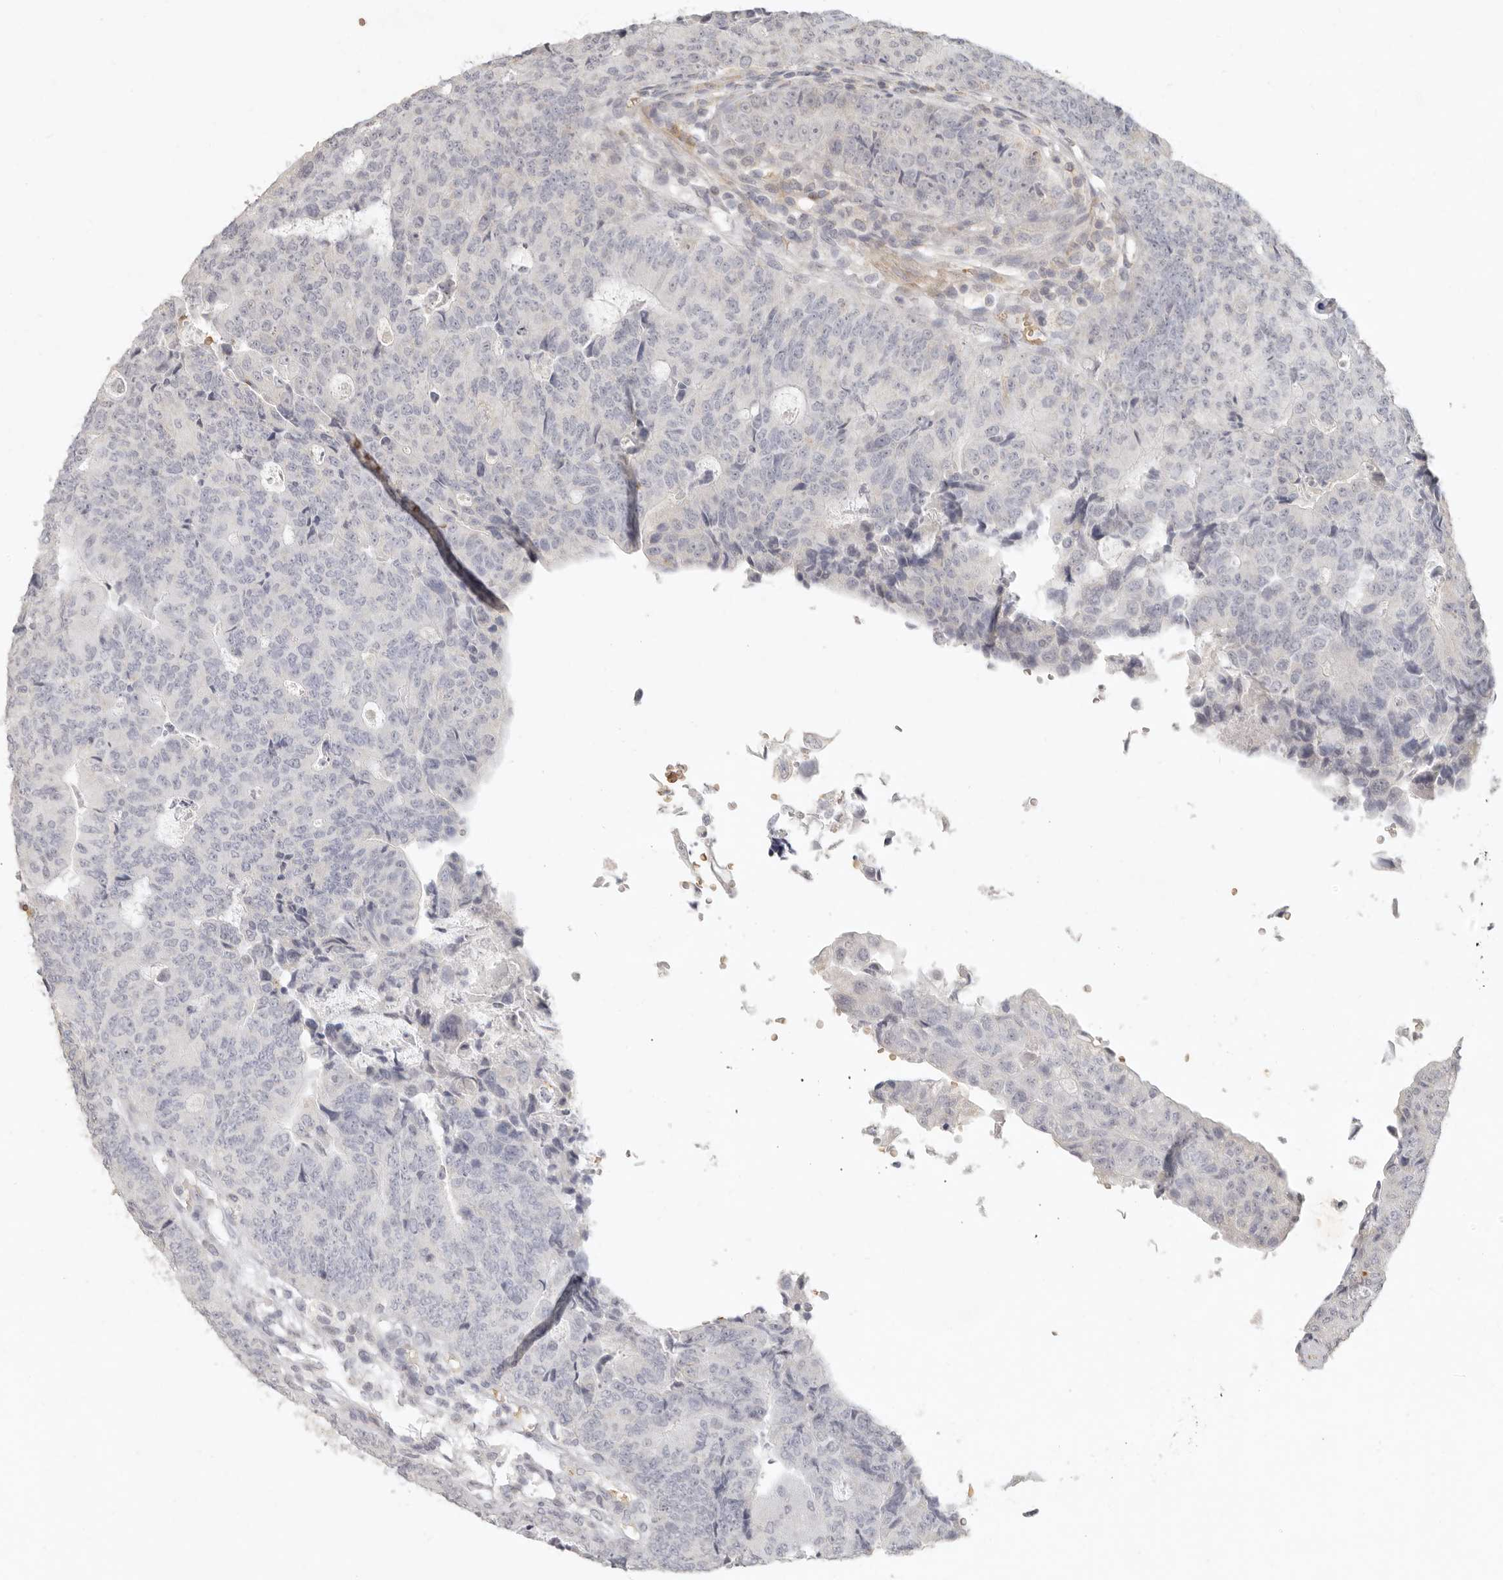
{"staining": {"intensity": "negative", "quantity": "none", "location": "none"}, "tissue": "colorectal cancer", "cell_type": "Tumor cells", "image_type": "cancer", "snomed": [{"axis": "morphology", "description": "Adenocarcinoma, NOS"}, {"axis": "topography", "description": "Colon"}], "caption": "Photomicrograph shows no significant protein staining in tumor cells of colorectal adenocarcinoma. (DAB IHC visualized using brightfield microscopy, high magnification).", "gene": "NIBAN1", "patient": {"sex": "female", "age": 67}}